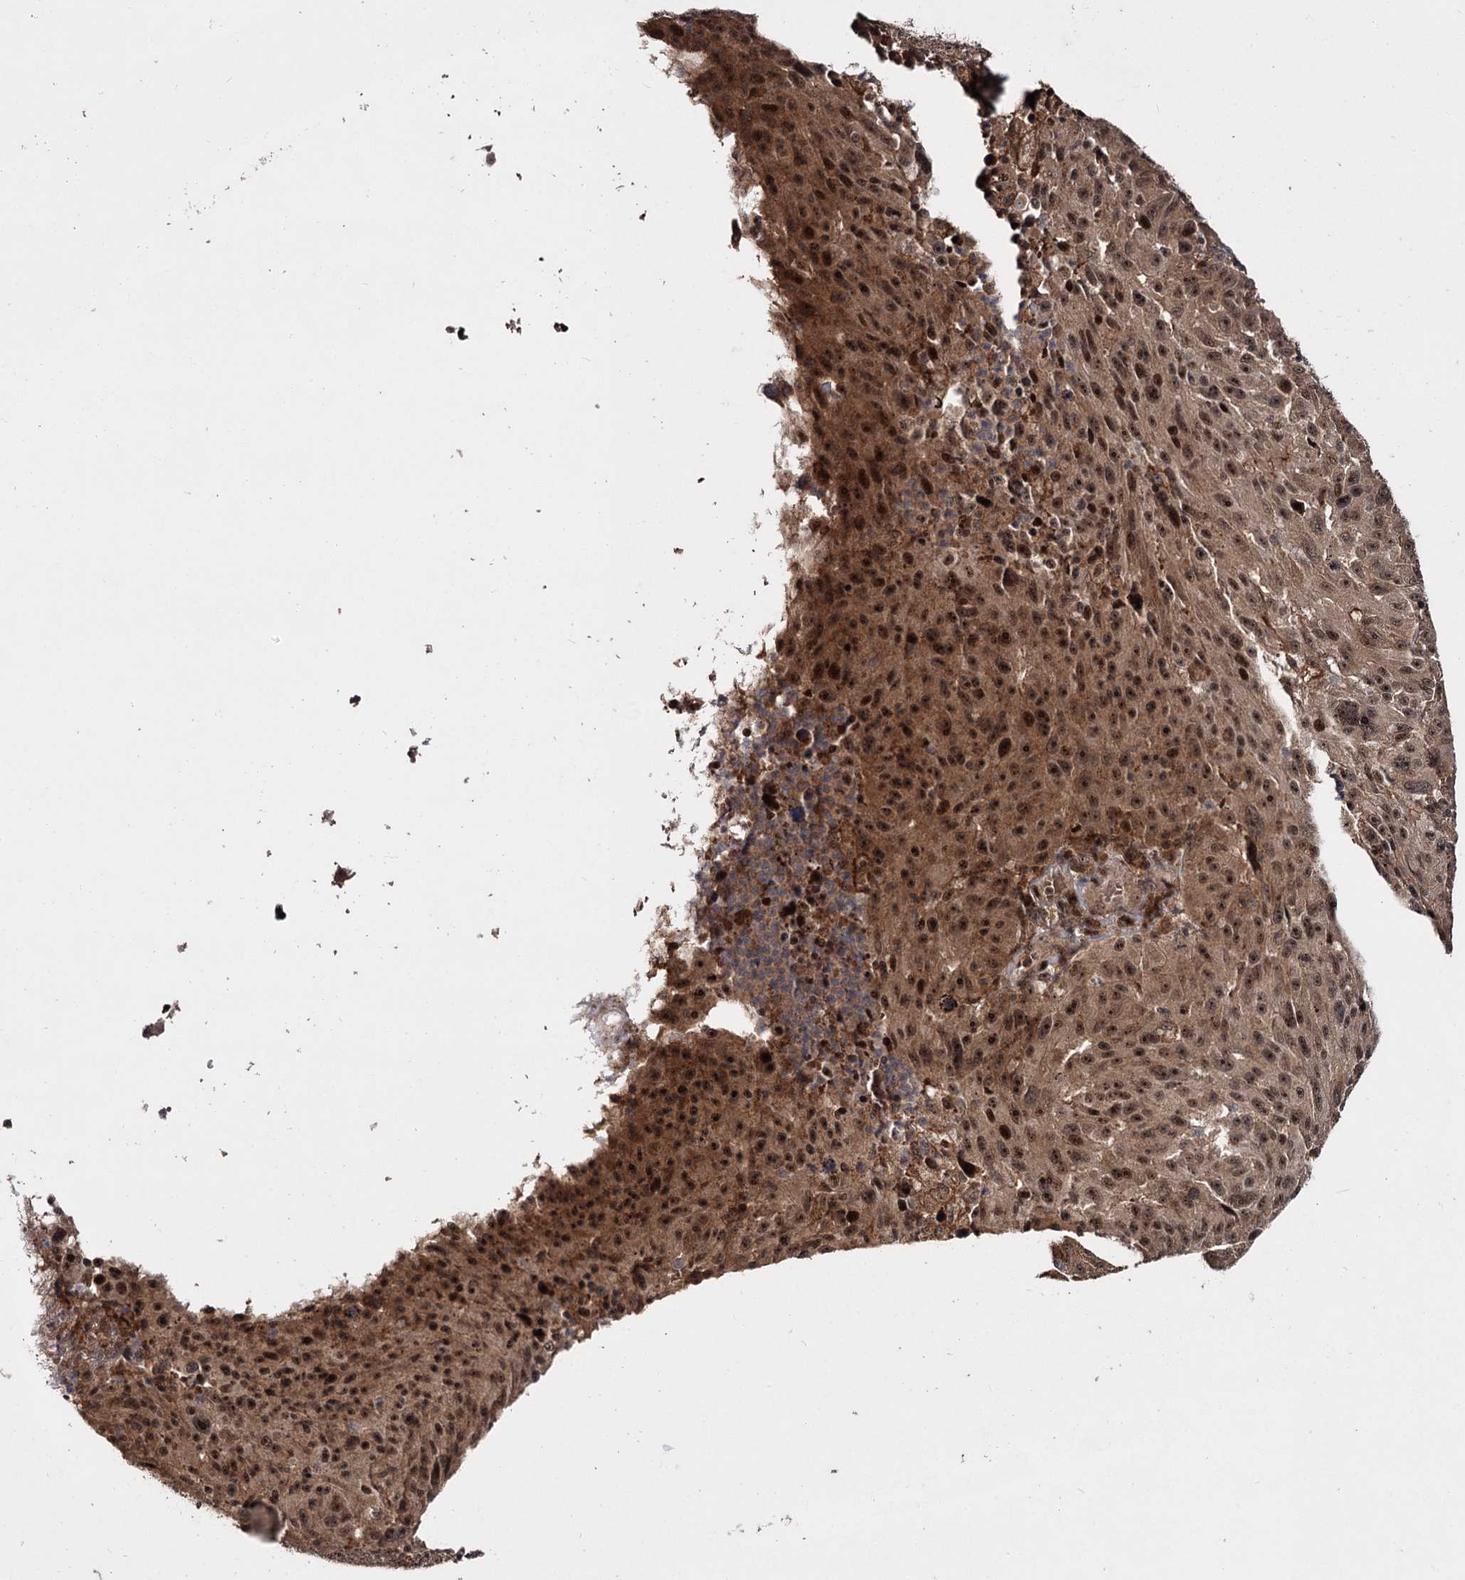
{"staining": {"intensity": "strong", "quantity": ">75%", "location": "cytoplasmic/membranous,nuclear"}, "tissue": "melanoma", "cell_type": "Tumor cells", "image_type": "cancer", "snomed": [{"axis": "morphology", "description": "Malignant melanoma, NOS"}, {"axis": "topography", "description": "Skin"}], "caption": "This is a histology image of IHC staining of melanoma, which shows strong expression in the cytoplasmic/membranous and nuclear of tumor cells.", "gene": "MKNK2", "patient": {"sex": "male", "age": 53}}